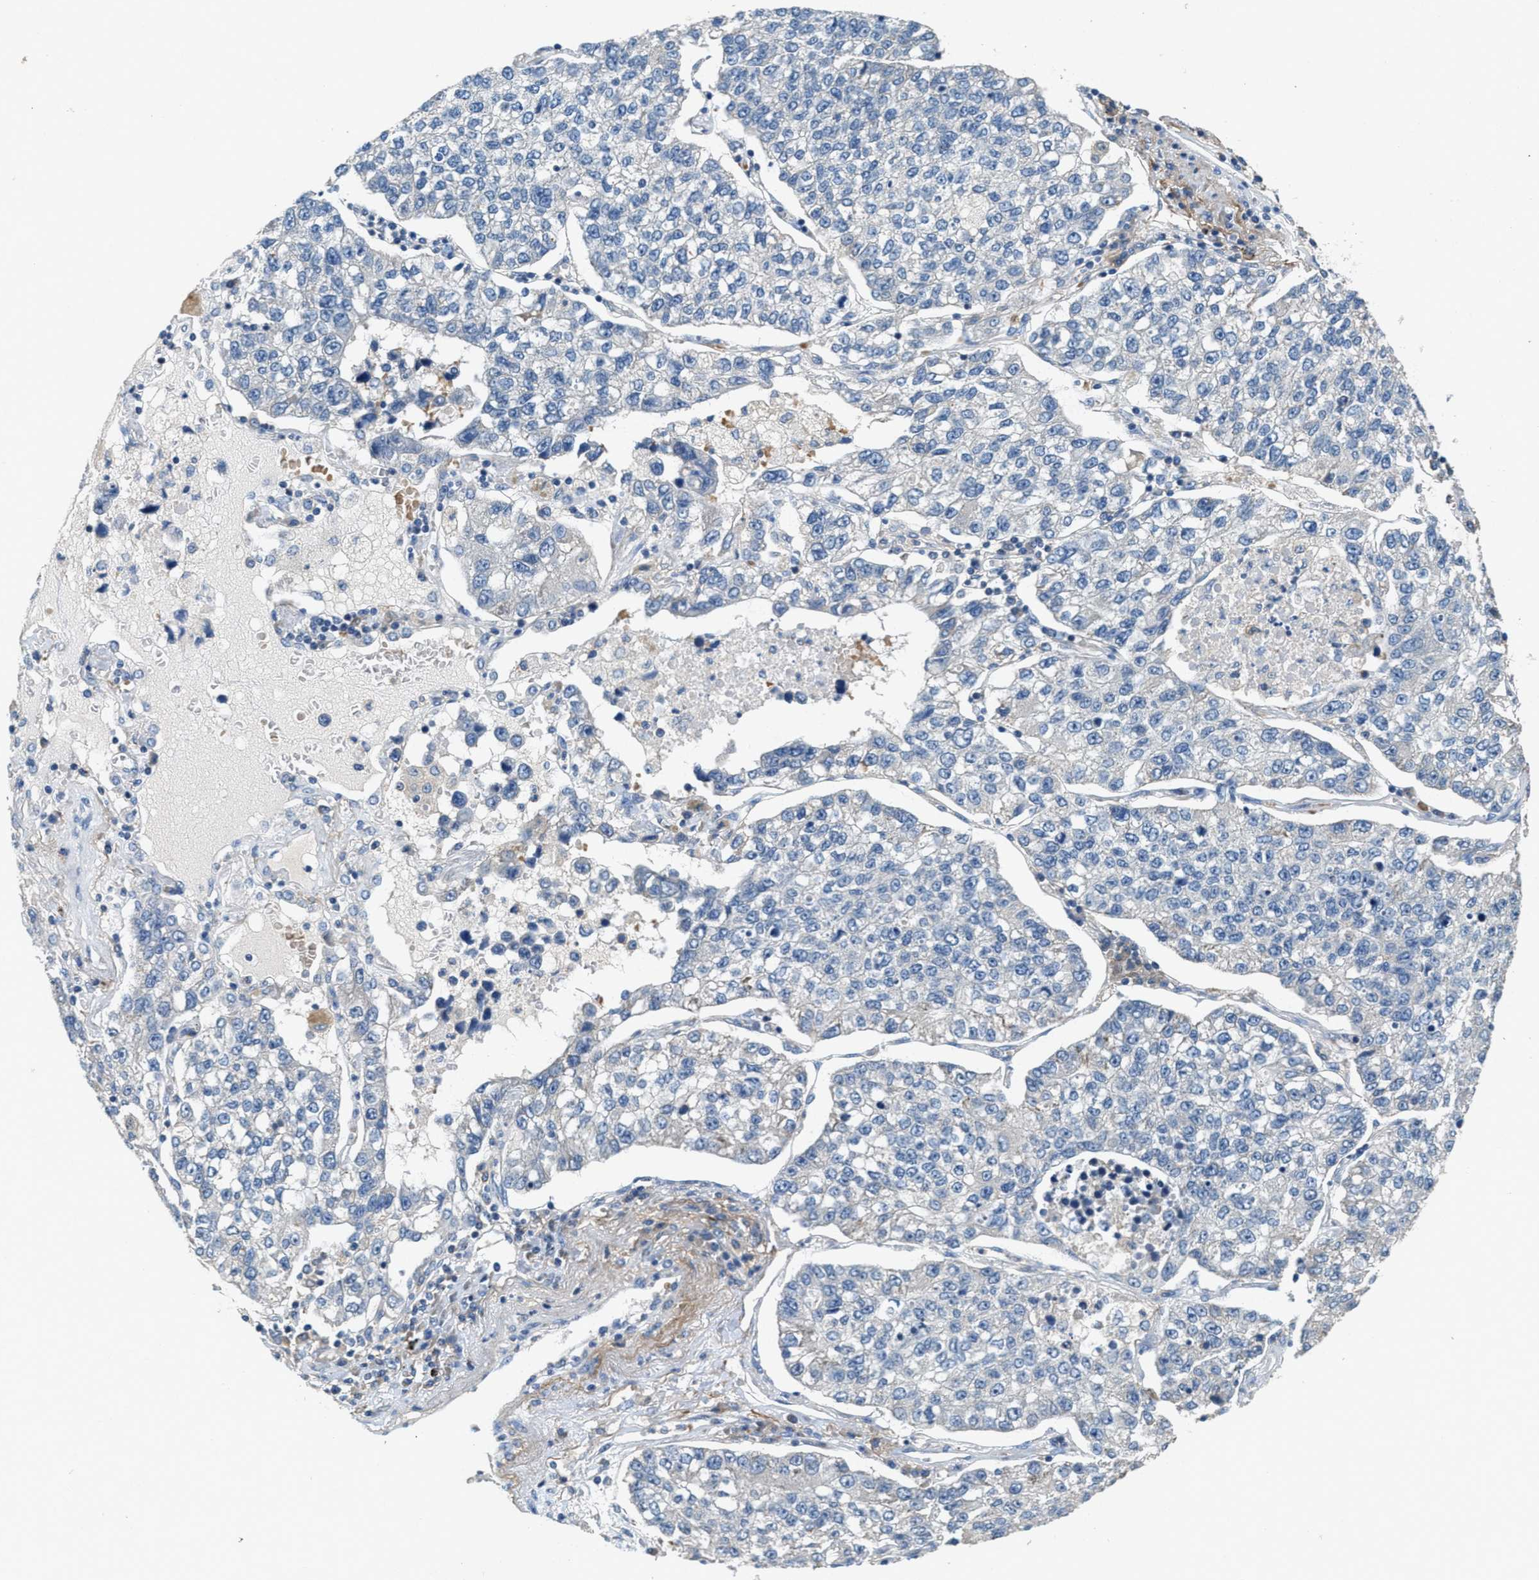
{"staining": {"intensity": "negative", "quantity": "none", "location": "none"}, "tissue": "lung cancer", "cell_type": "Tumor cells", "image_type": "cancer", "snomed": [{"axis": "morphology", "description": "Adenocarcinoma, NOS"}, {"axis": "topography", "description": "Lung"}], "caption": "Lung cancer (adenocarcinoma) was stained to show a protein in brown. There is no significant positivity in tumor cells.", "gene": "DGKE", "patient": {"sex": "male", "age": 49}}